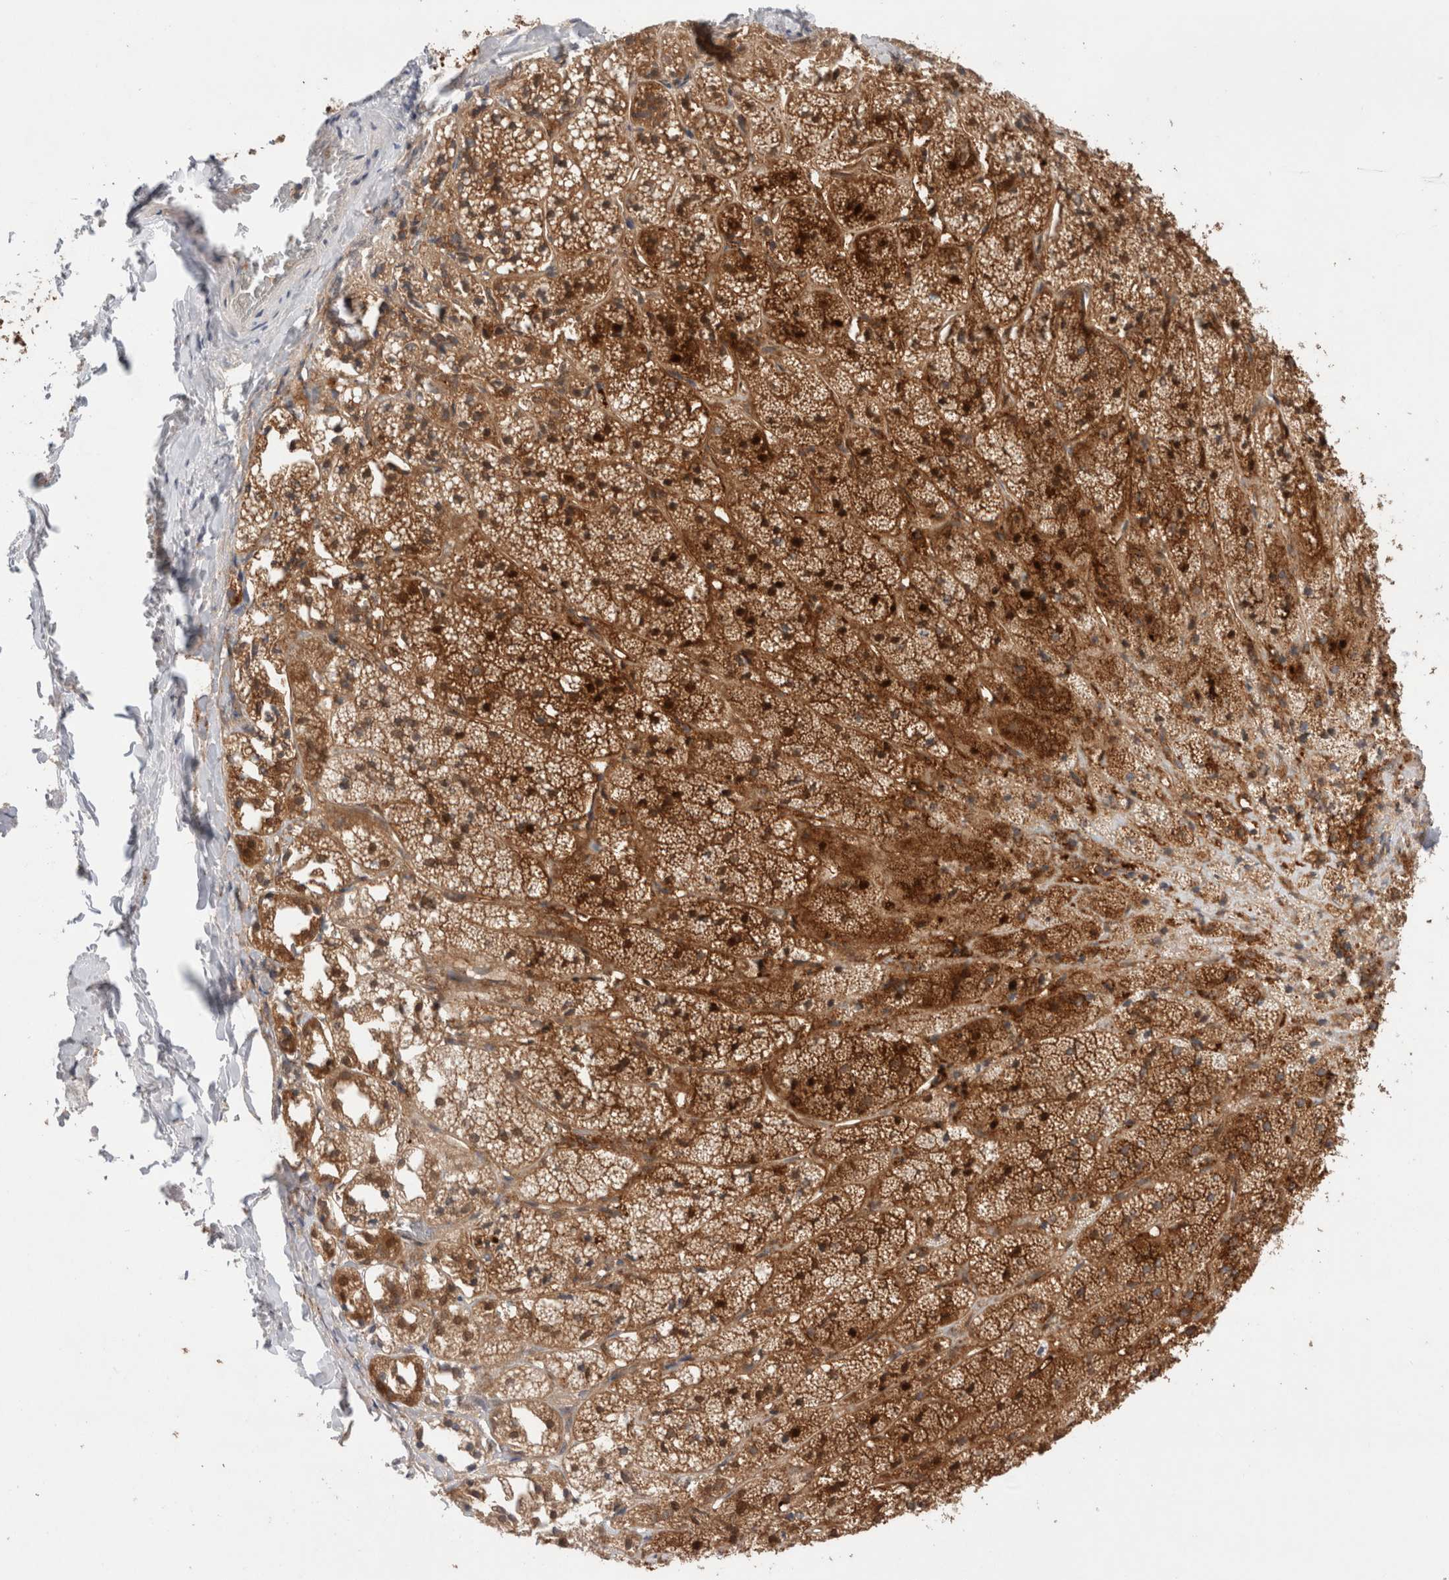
{"staining": {"intensity": "strong", "quantity": ">75%", "location": "cytoplasmic/membranous,nuclear"}, "tissue": "adrenal gland", "cell_type": "Glandular cells", "image_type": "normal", "snomed": [{"axis": "morphology", "description": "Normal tissue, NOS"}, {"axis": "topography", "description": "Adrenal gland"}], "caption": "Immunohistochemical staining of benign human adrenal gland shows >75% levels of strong cytoplasmic/membranous,nuclear protein expression in about >75% of glandular cells.", "gene": "KLHL14", "patient": {"sex": "female", "age": 44}}